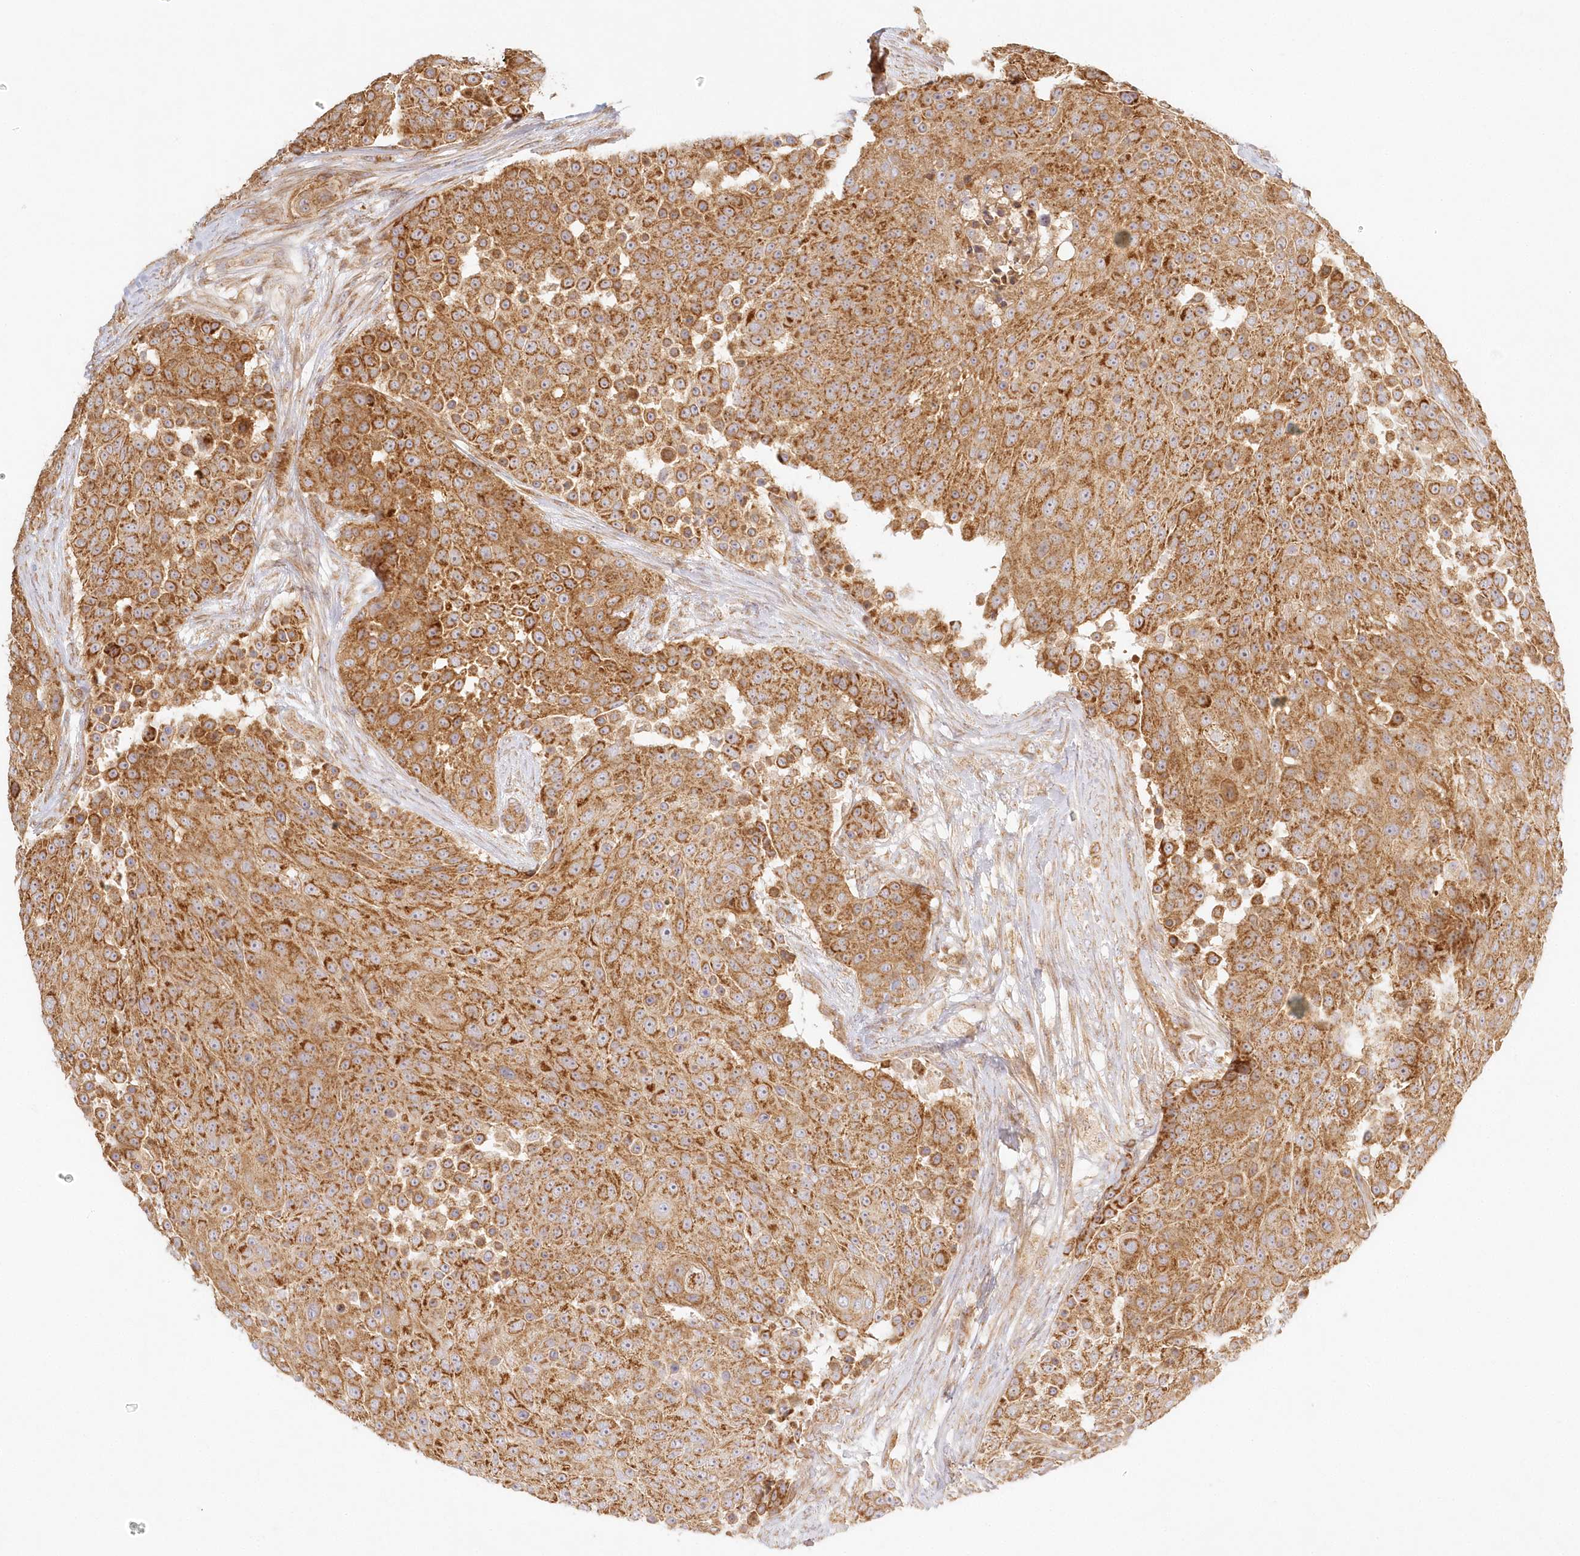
{"staining": {"intensity": "strong", "quantity": ">75%", "location": "cytoplasmic/membranous"}, "tissue": "urothelial cancer", "cell_type": "Tumor cells", "image_type": "cancer", "snomed": [{"axis": "morphology", "description": "Urothelial carcinoma, High grade"}, {"axis": "topography", "description": "Urinary bladder"}], "caption": "Urothelial cancer stained with a brown dye demonstrates strong cytoplasmic/membranous positive positivity in about >75% of tumor cells.", "gene": "KIAA0232", "patient": {"sex": "female", "age": 63}}